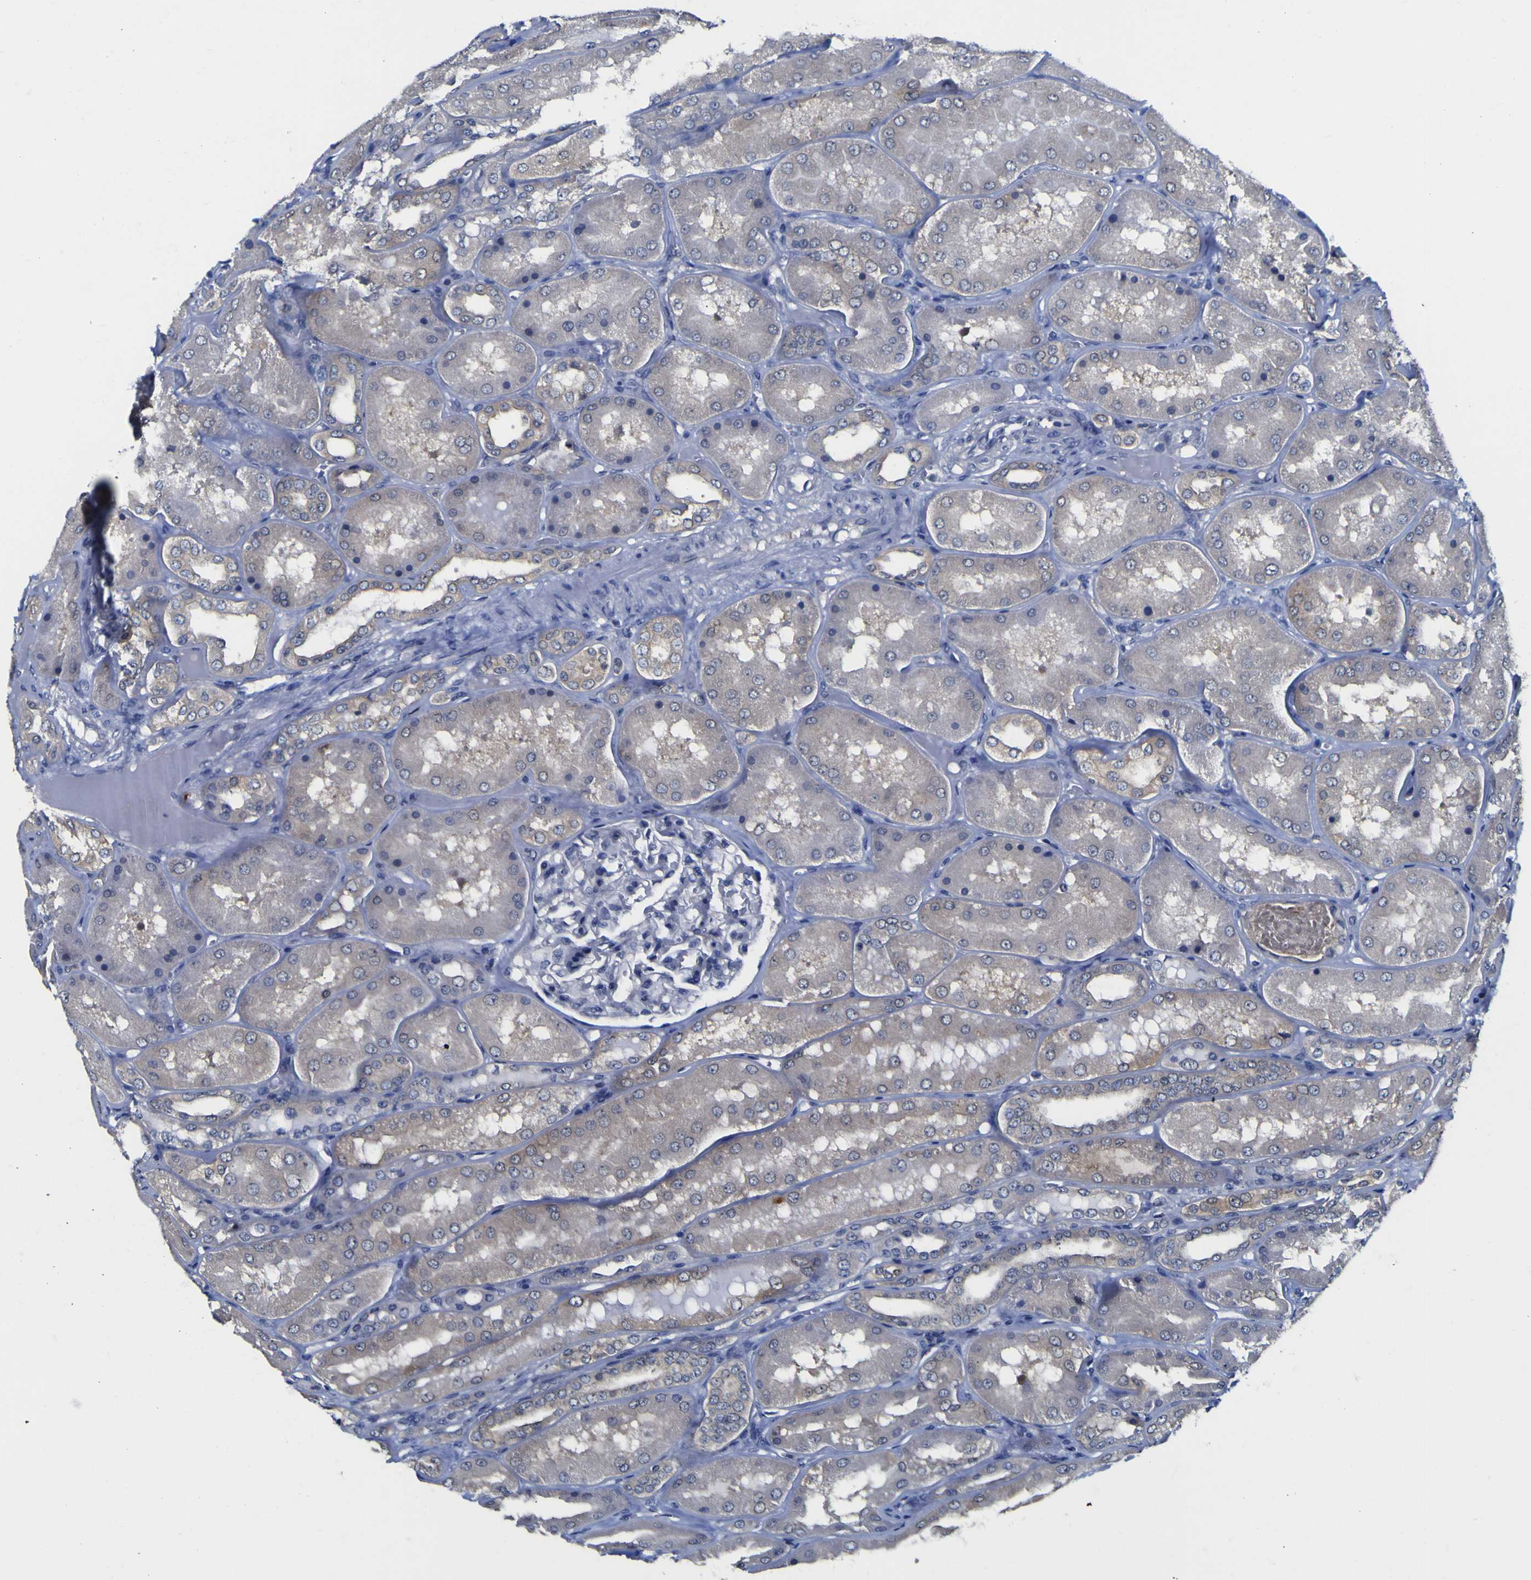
{"staining": {"intensity": "negative", "quantity": "none", "location": "none"}, "tissue": "kidney", "cell_type": "Cells in glomeruli", "image_type": "normal", "snomed": [{"axis": "morphology", "description": "Normal tissue, NOS"}, {"axis": "topography", "description": "Kidney"}], "caption": "This is a histopathology image of immunohistochemistry staining of unremarkable kidney, which shows no positivity in cells in glomeruli.", "gene": "CASP6", "patient": {"sex": "female", "age": 56}}